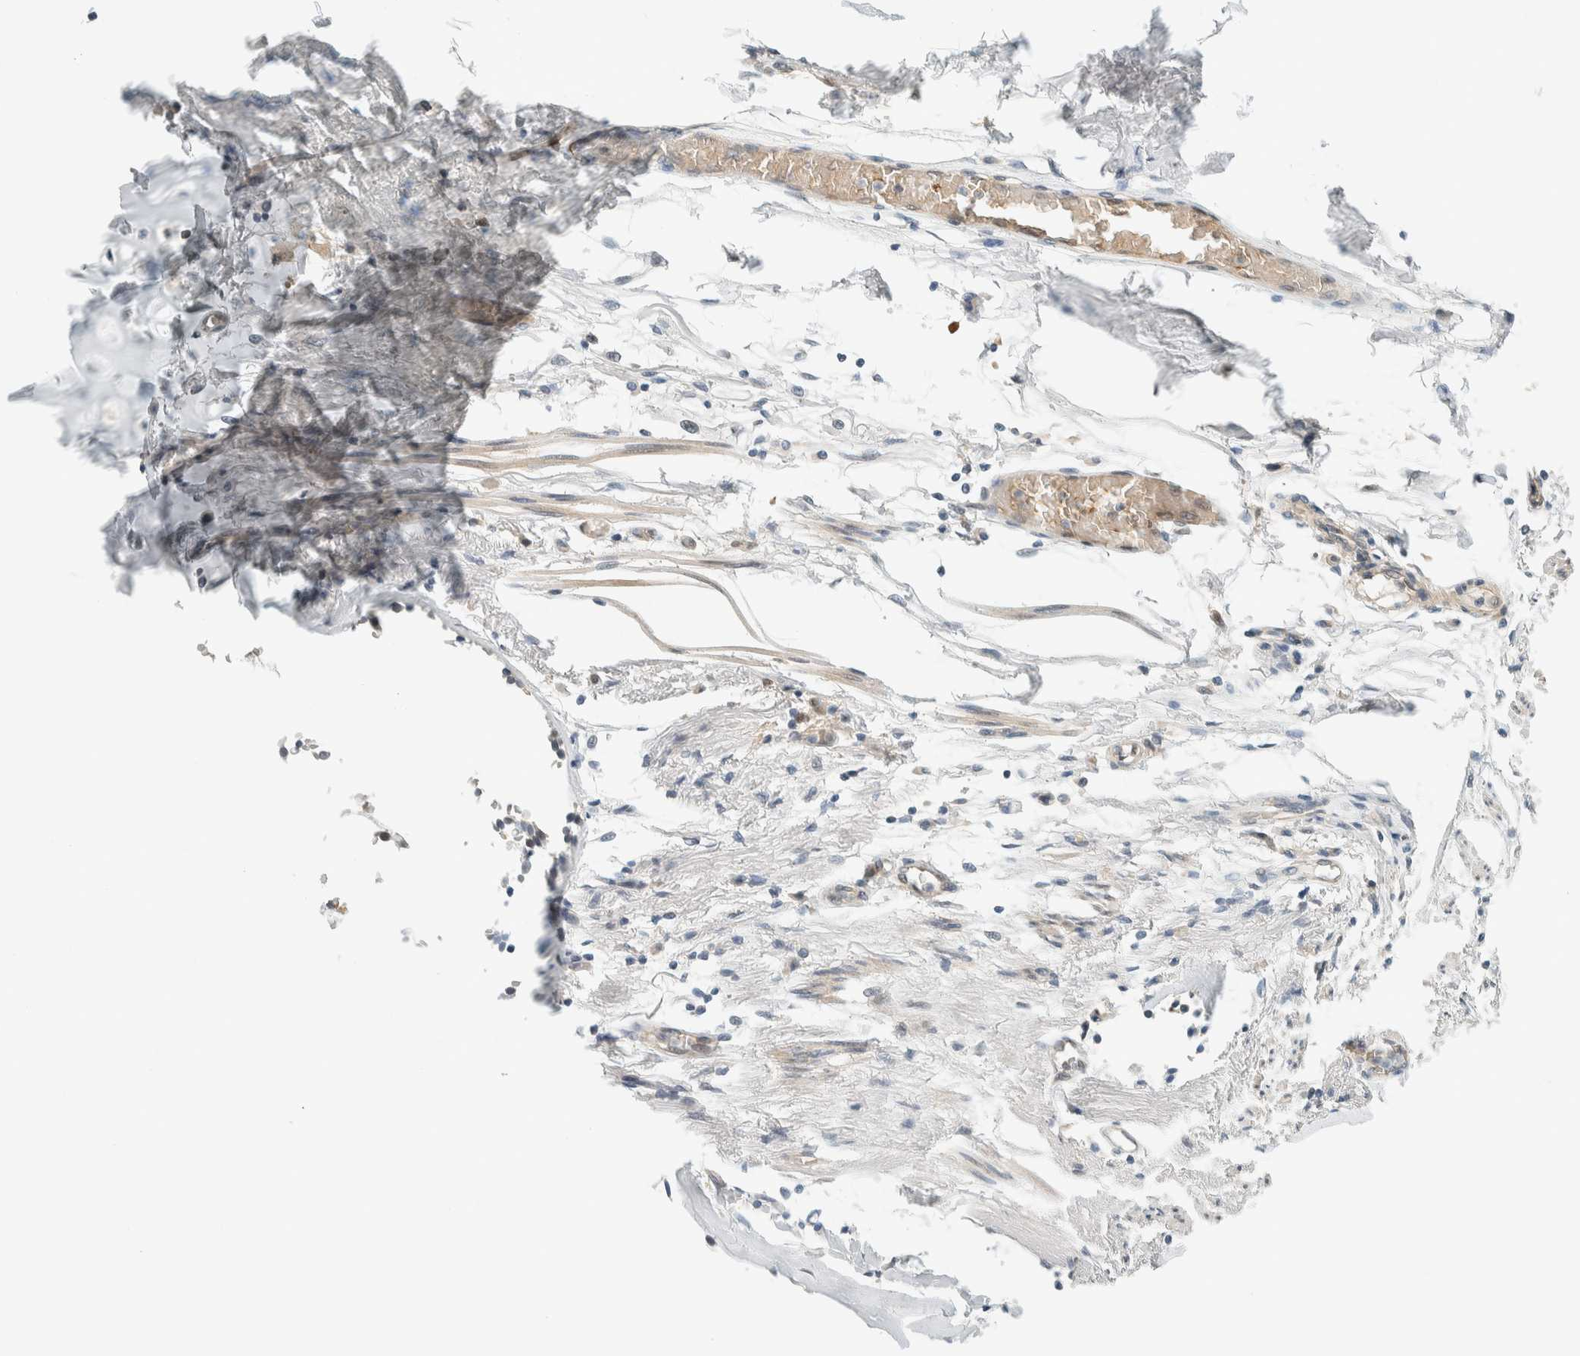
{"staining": {"intensity": "negative", "quantity": "none", "location": "none"}, "tissue": "soft tissue", "cell_type": "Fibroblasts", "image_type": "normal", "snomed": [{"axis": "morphology", "description": "Normal tissue, NOS"}, {"axis": "topography", "description": "Cartilage tissue"}, {"axis": "topography", "description": "Lung"}], "caption": "Fibroblasts are negative for brown protein staining in unremarkable soft tissue. The staining was performed using DAB to visualize the protein expression in brown, while the nuclei were stained in blue with hematoxylin (Magnification: 20x).", "gene": "TSTD2", "patient": {"sex": "female", "age": 77}}